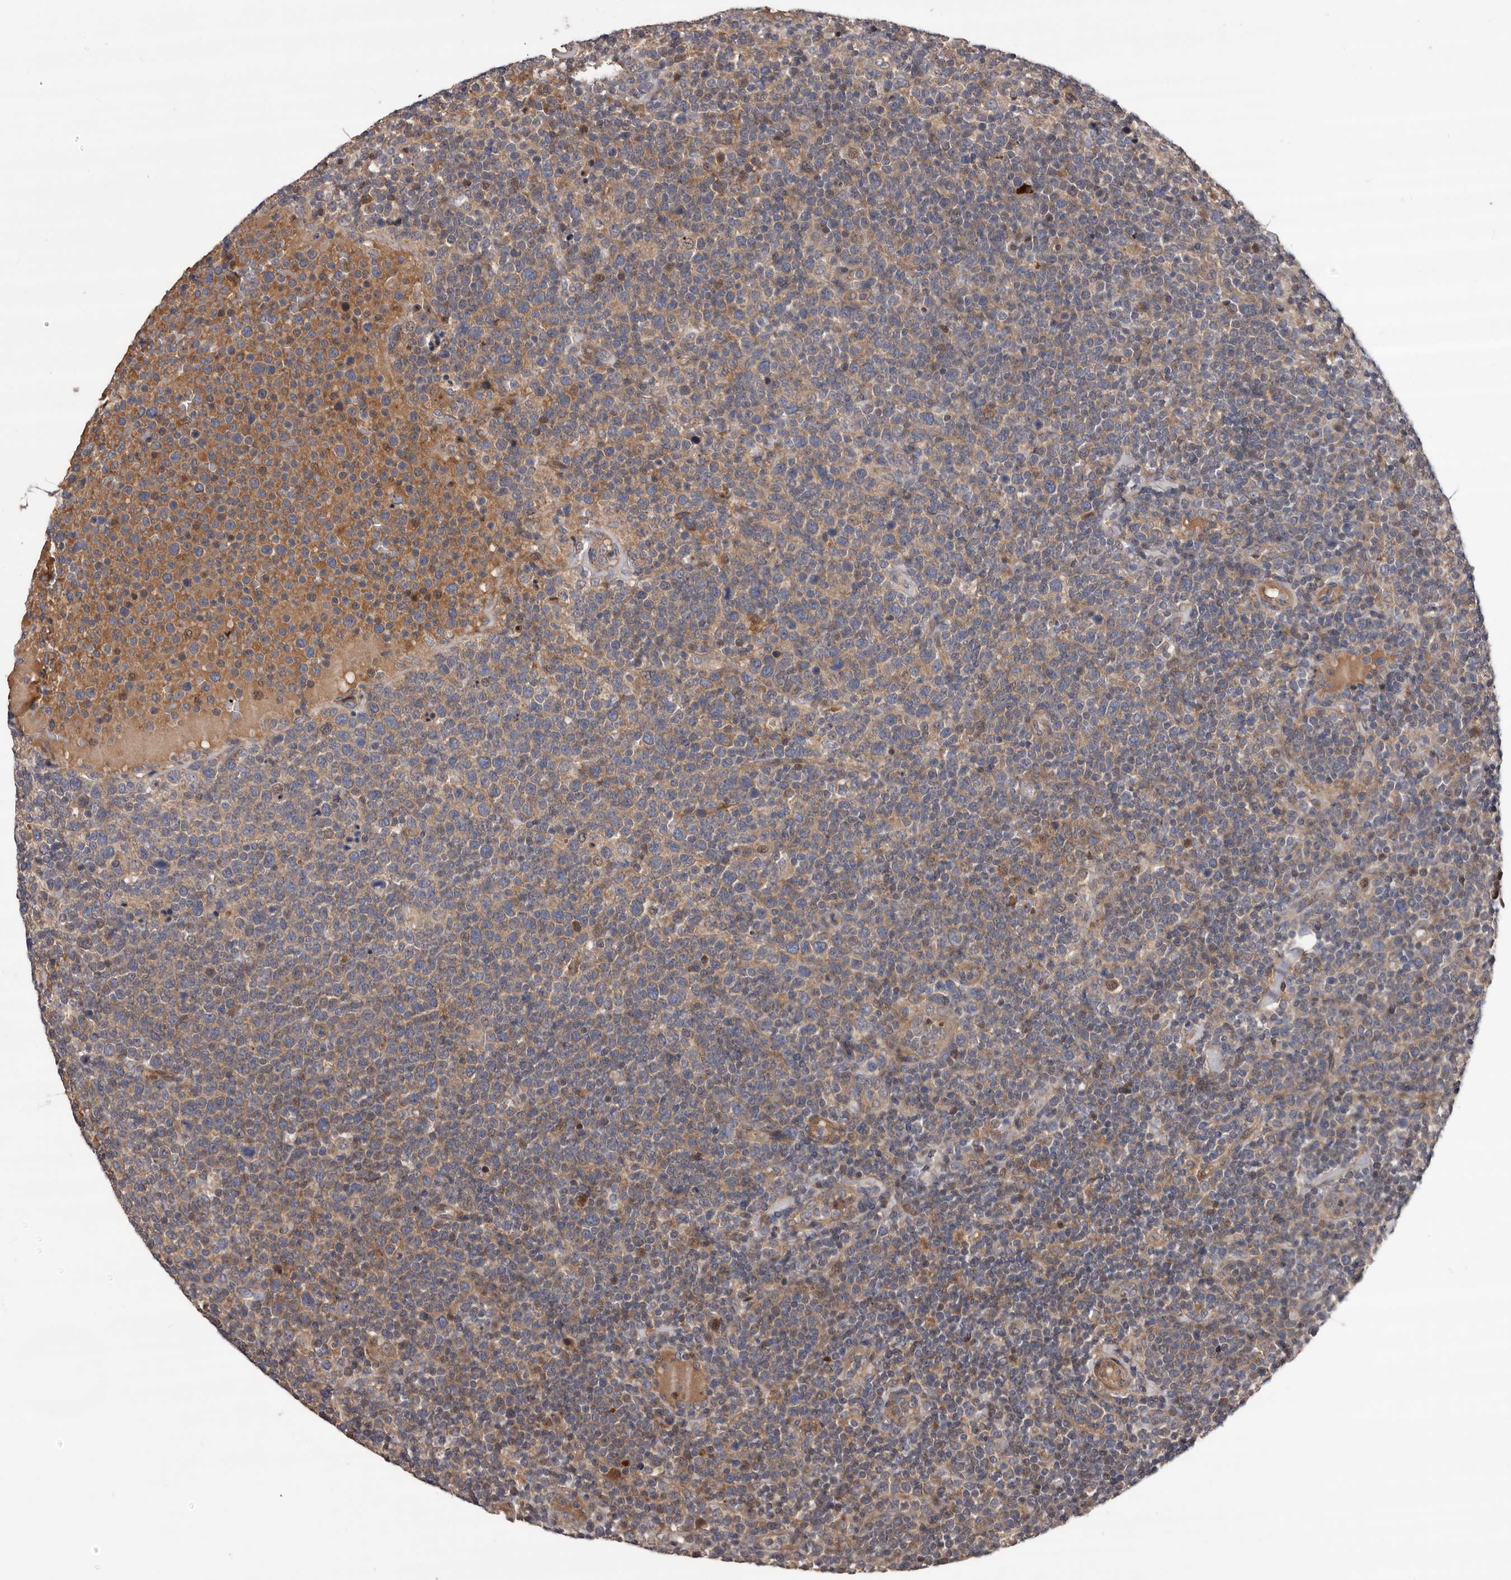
{"staining": {"intensity": "weak", "quantity": "25%-75%", "location": "cytoplasmic/membranous"}, "tissue": "lymphoma", "cell_type": "Tumor cells", "image_type": "cancer", "snomed": [{"axis": "morphology", "description": "Malignant lymphoma, non-Hodgkin's type, High grade"}, {"axis": "topography", "description": "Lymph node"}], "caption": "Malignant lymphoma, non-Hodgkin's type (high-grade) stained with DAB (3,3'-diaminobenzidine) immunohistochemistry displays low levels of weak cytoplasmic/membranous positivity in about 25%-75% of tumor cells.", "gene": "PRKD1", "patient": {"sex": "male", "age": 61}}